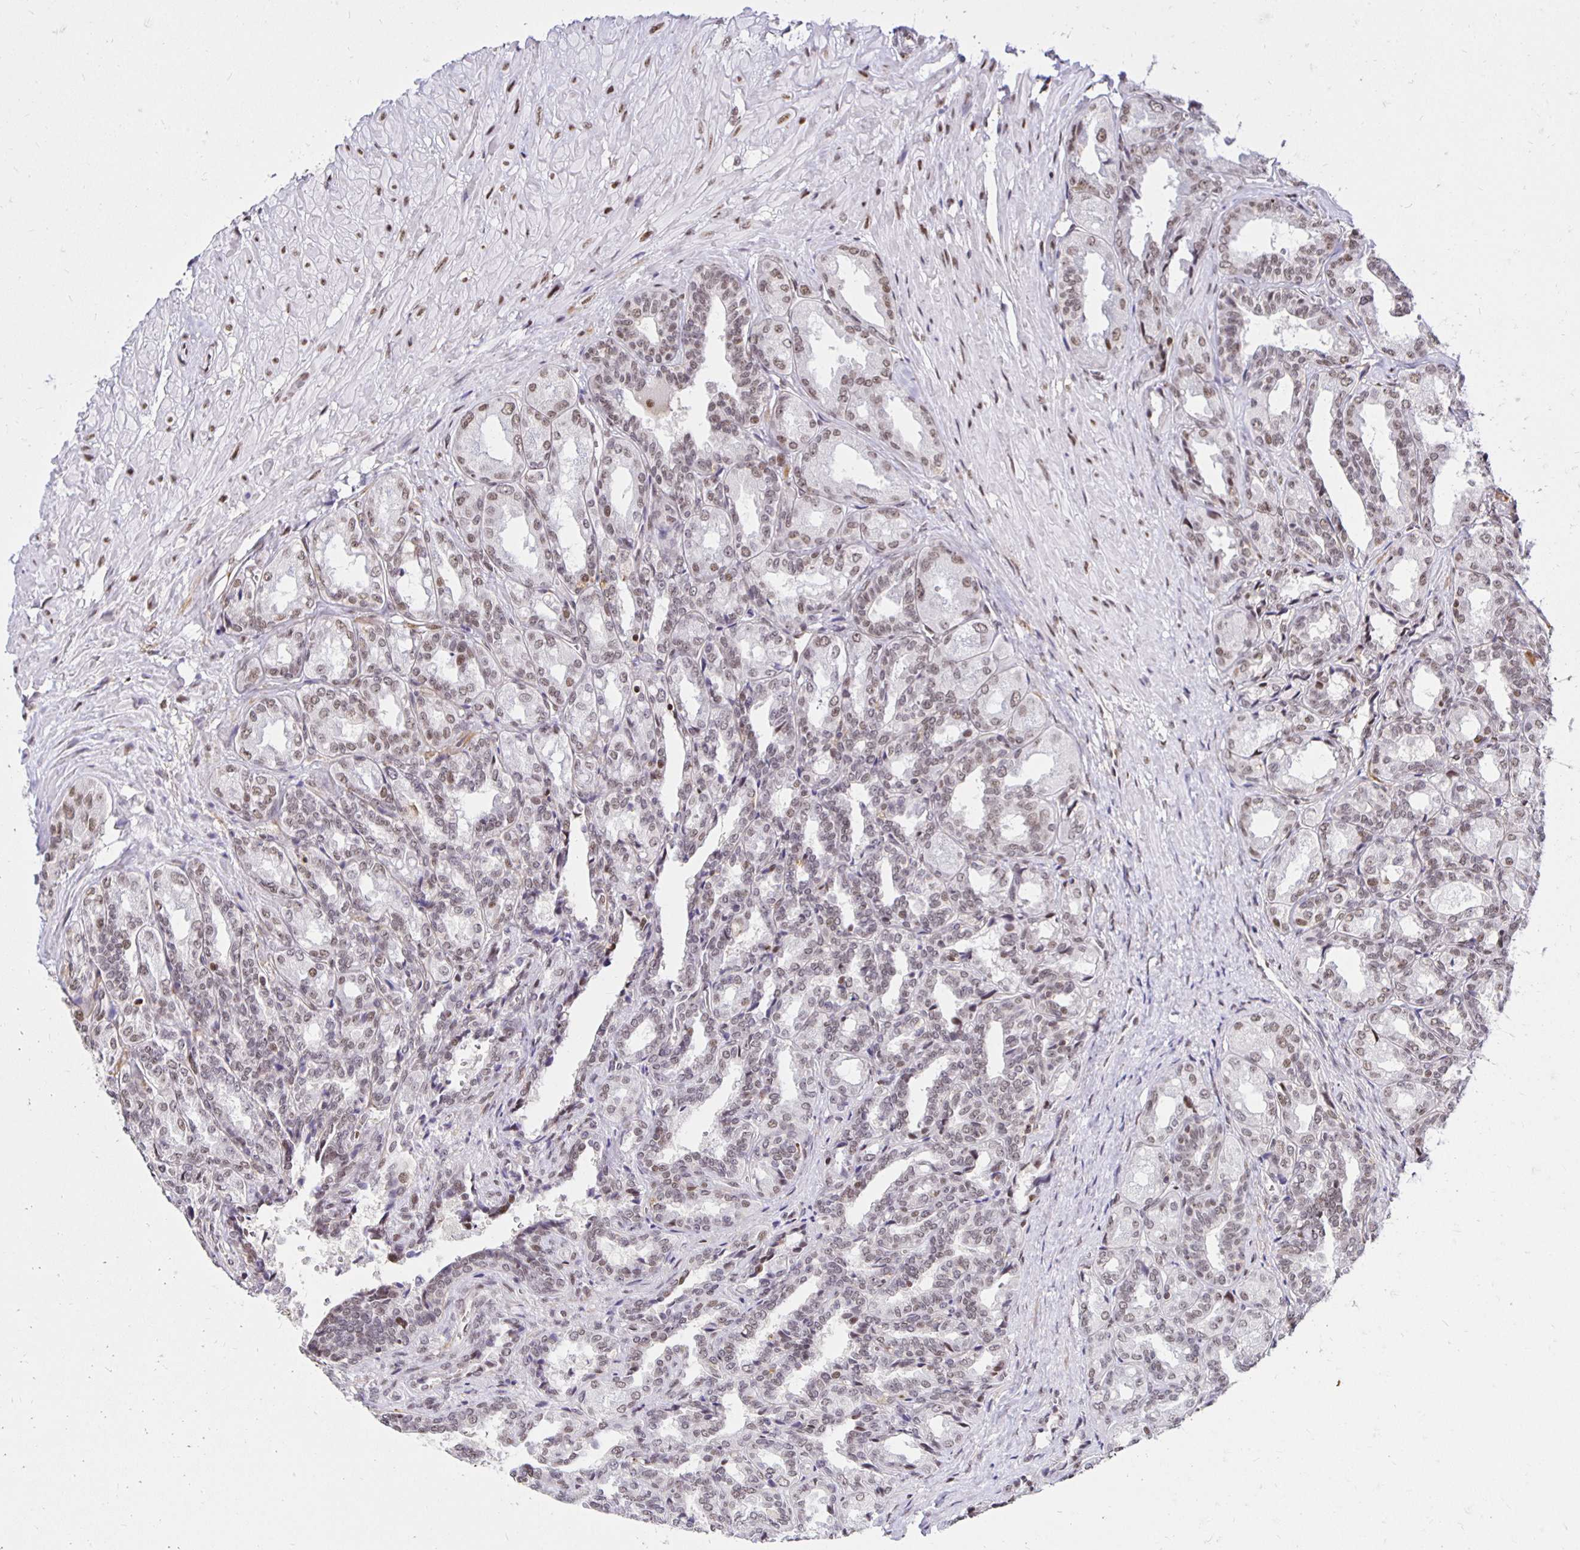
{"staining": {"intensity": "moderate", "quantity": "25%-75%", "location": "nuclear"}, "tissue": "seminal vesicle", "cell_type": "Glandular cells", "image_type": "normal", "snomed": [{"axis": "morphology", "description": "Normal tissue, NOS"}, {"axis": "topography", "description": "Seminal veicle"}], "caption": "Brown immunohistochemical staining in unremarkable seminal vesicle reveals moderate nuclear staining in about 25%-75% of glandular cells. (DAB (3,3'-diaminobenzidine) = brown stain, brightfield microscopy at high magnification).", "gene": "ZNF579", "patient": {"sex": "male", "age": 68}}